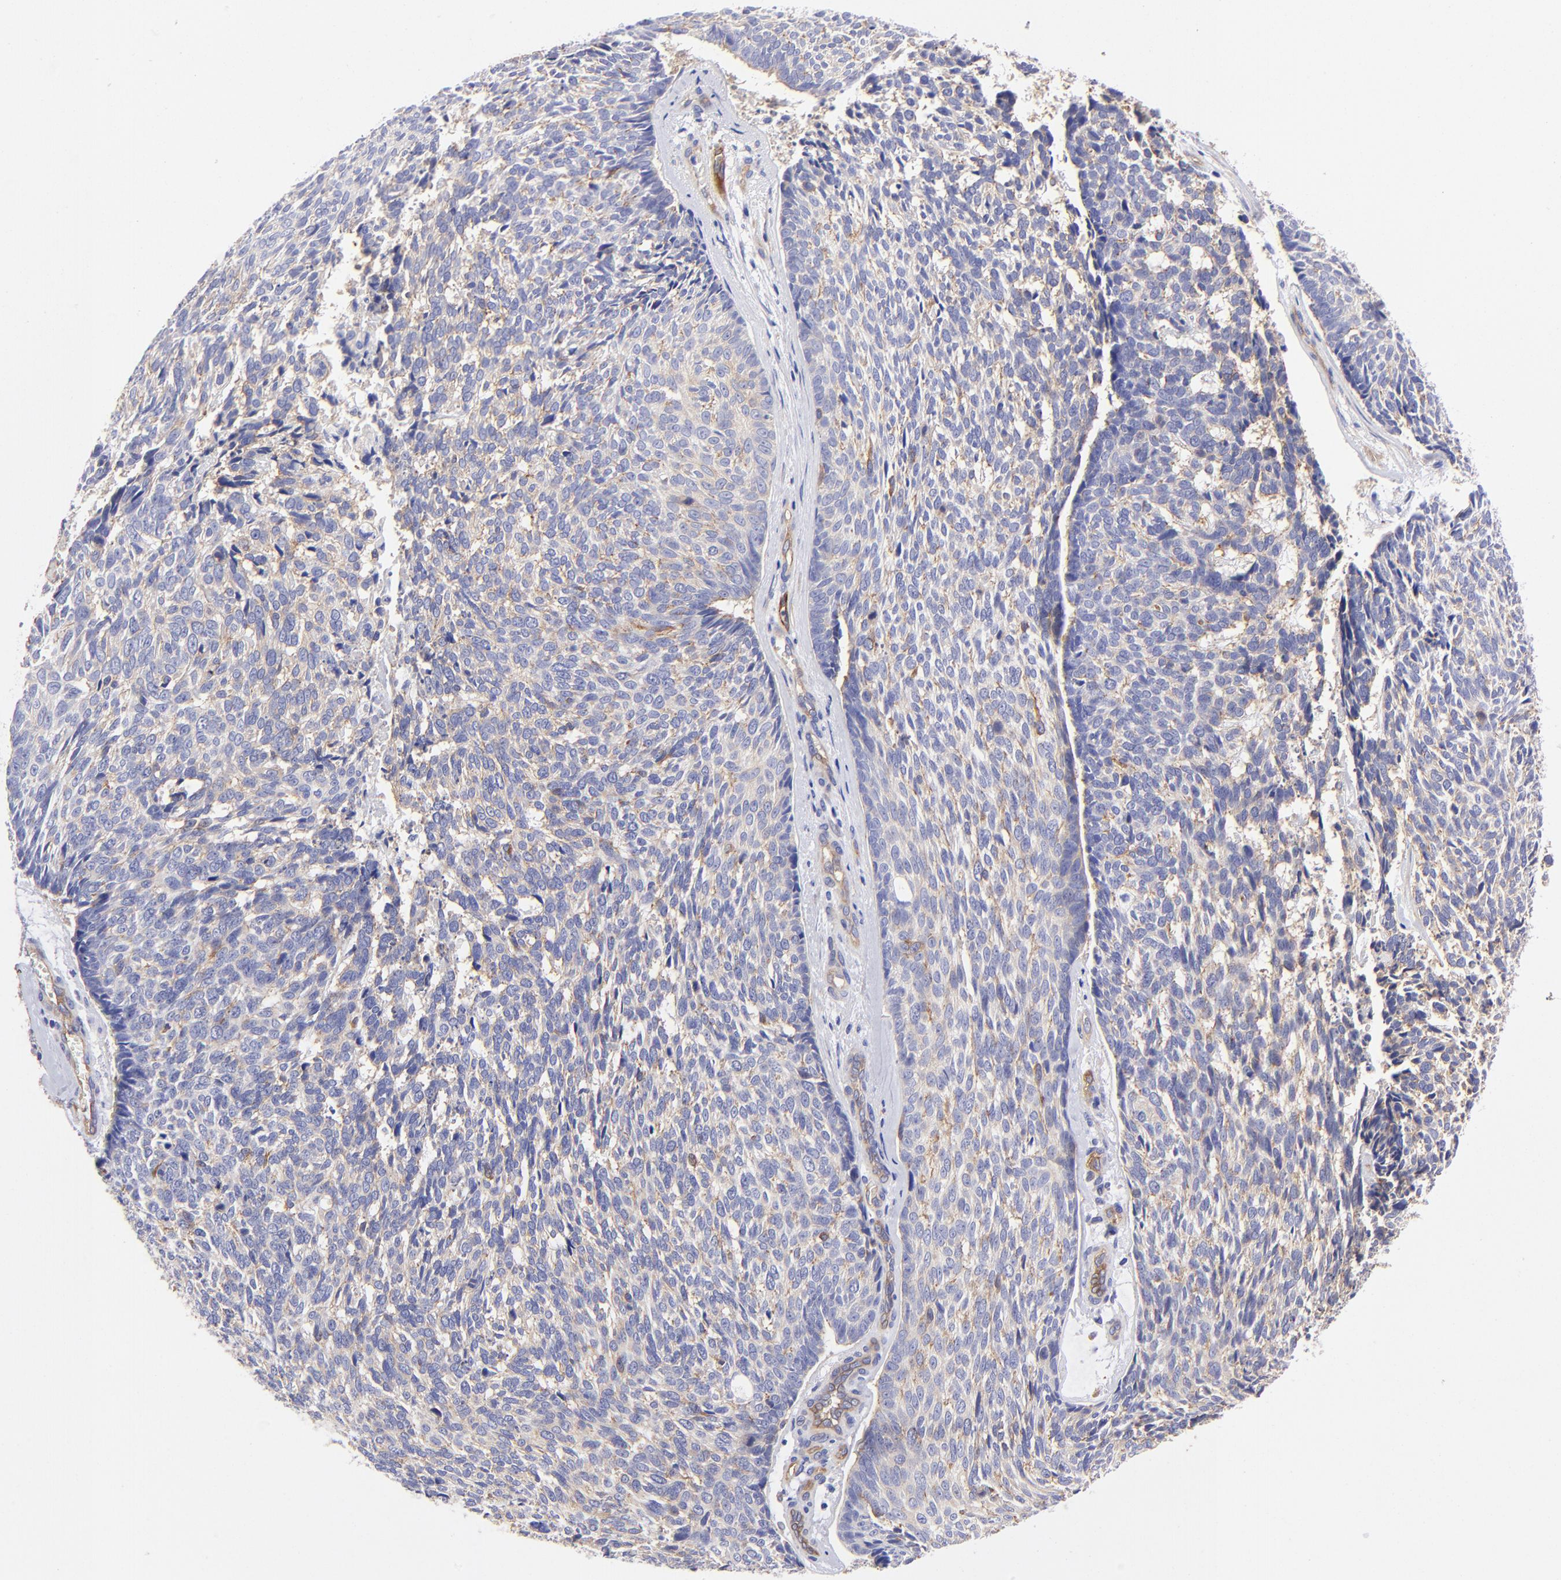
{"staining": {"intensity": "moderate", "quantity": "<25%", "location": "cytoplasmic/membranous"}, "tissue": "skin cancer", "cell_type": "Tumor cells", "image_type": "cancer", "snomed": [{"axis": "morphology", "description": "Basal cell carcinoma"}, {"axis": "topography", "description": "Skin"}], "caption": "Tumor cells show low levels of moderate cytoplasmic/membranous staining in about <25% of cells in human skin basal cell carcinoma. (IHC, brightfield microscopy, high magnification).", "gene": "PPFIBP1", "patient": {"sex": "male", "age": 72}}